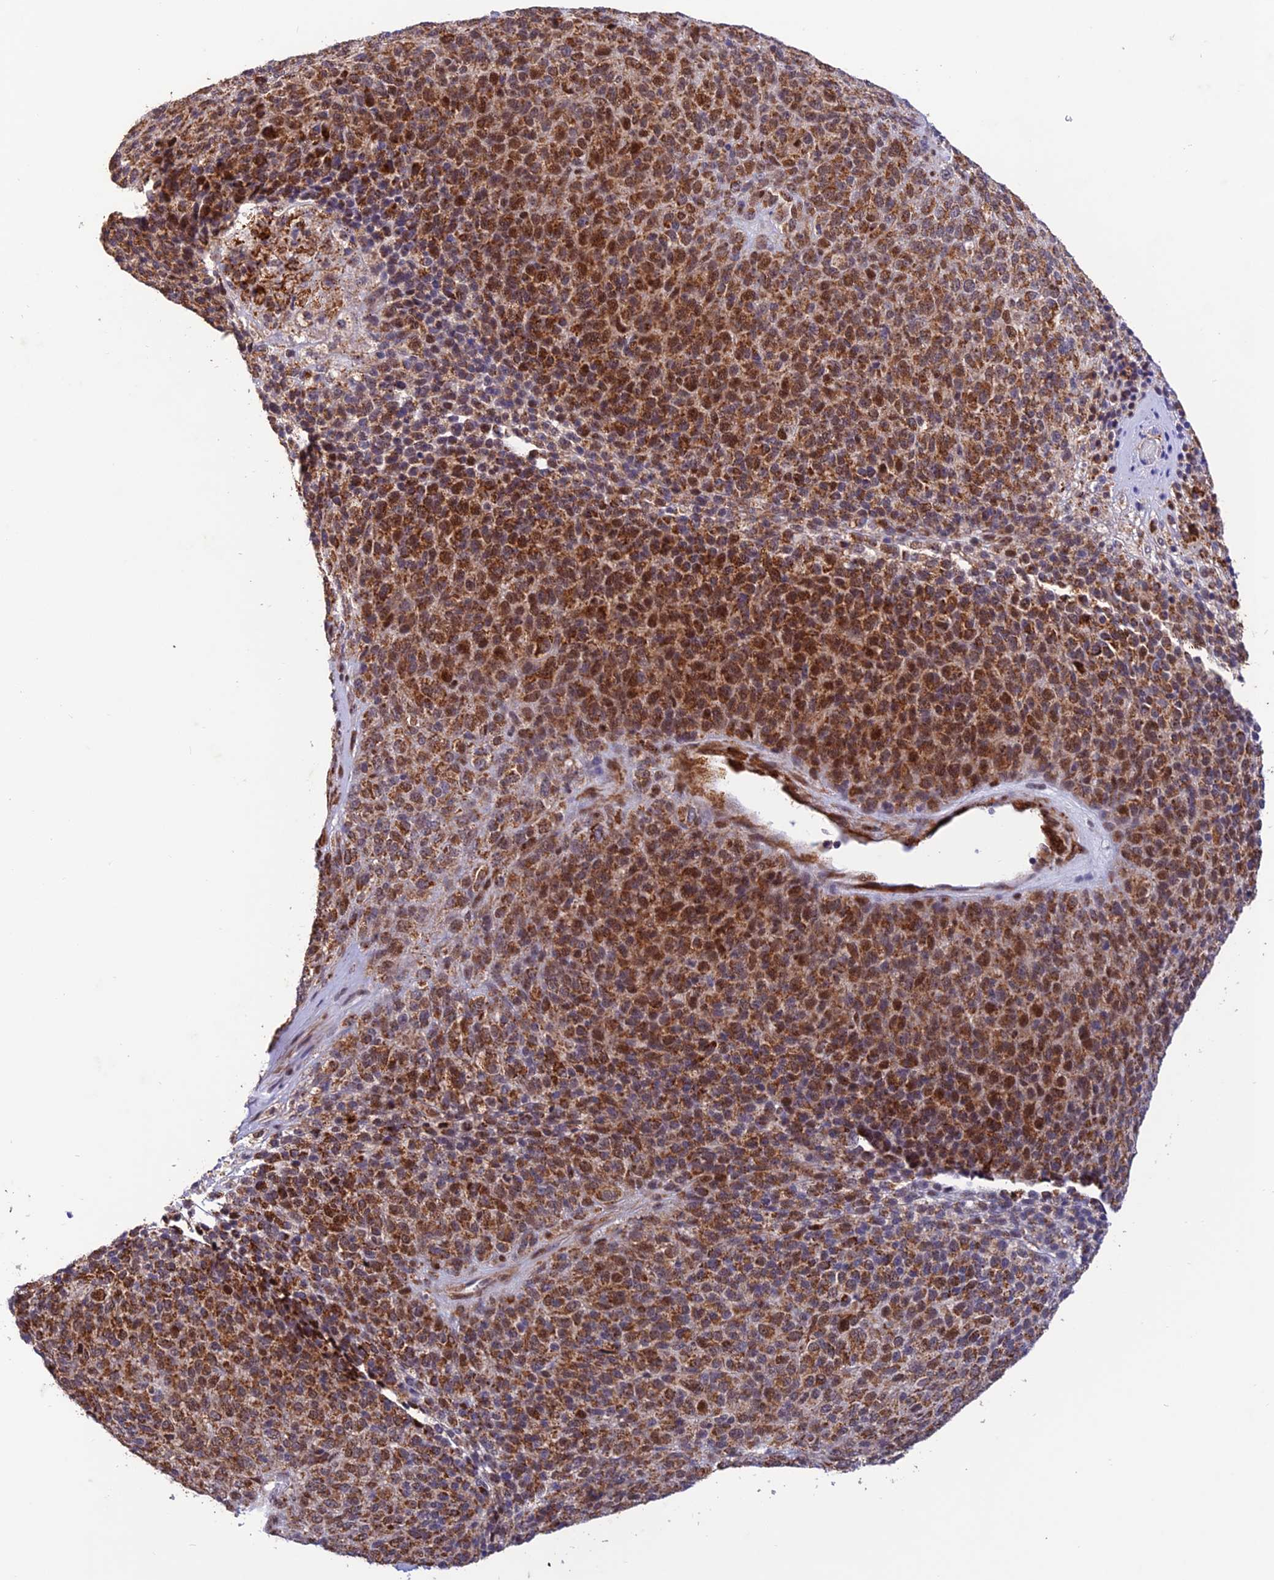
{"staining": {"intensity": "strong", "quantity": ">75%", "location": "cytoplasmic/membranous,nuclear"}, "tissue": "melanoma", "cell_type": "Tumor cells", "image_type": "cancer", "snomed": [{"axis": "morphology", "description": "Malignant melanoma, Metastatic site"}, {"axis": "topography", "description": "Brain"}], "caption": "Melanoma tissue reveals strong cytoplasmic/membranous and nuclear positivity in approximately >75% of tumor cells, visualized by immunohistochemistry. (Brightfield microscopy of DAB IHC at high magnification).", "gene": "WDR55", "patient": {"sex": "female", "age": 56}}